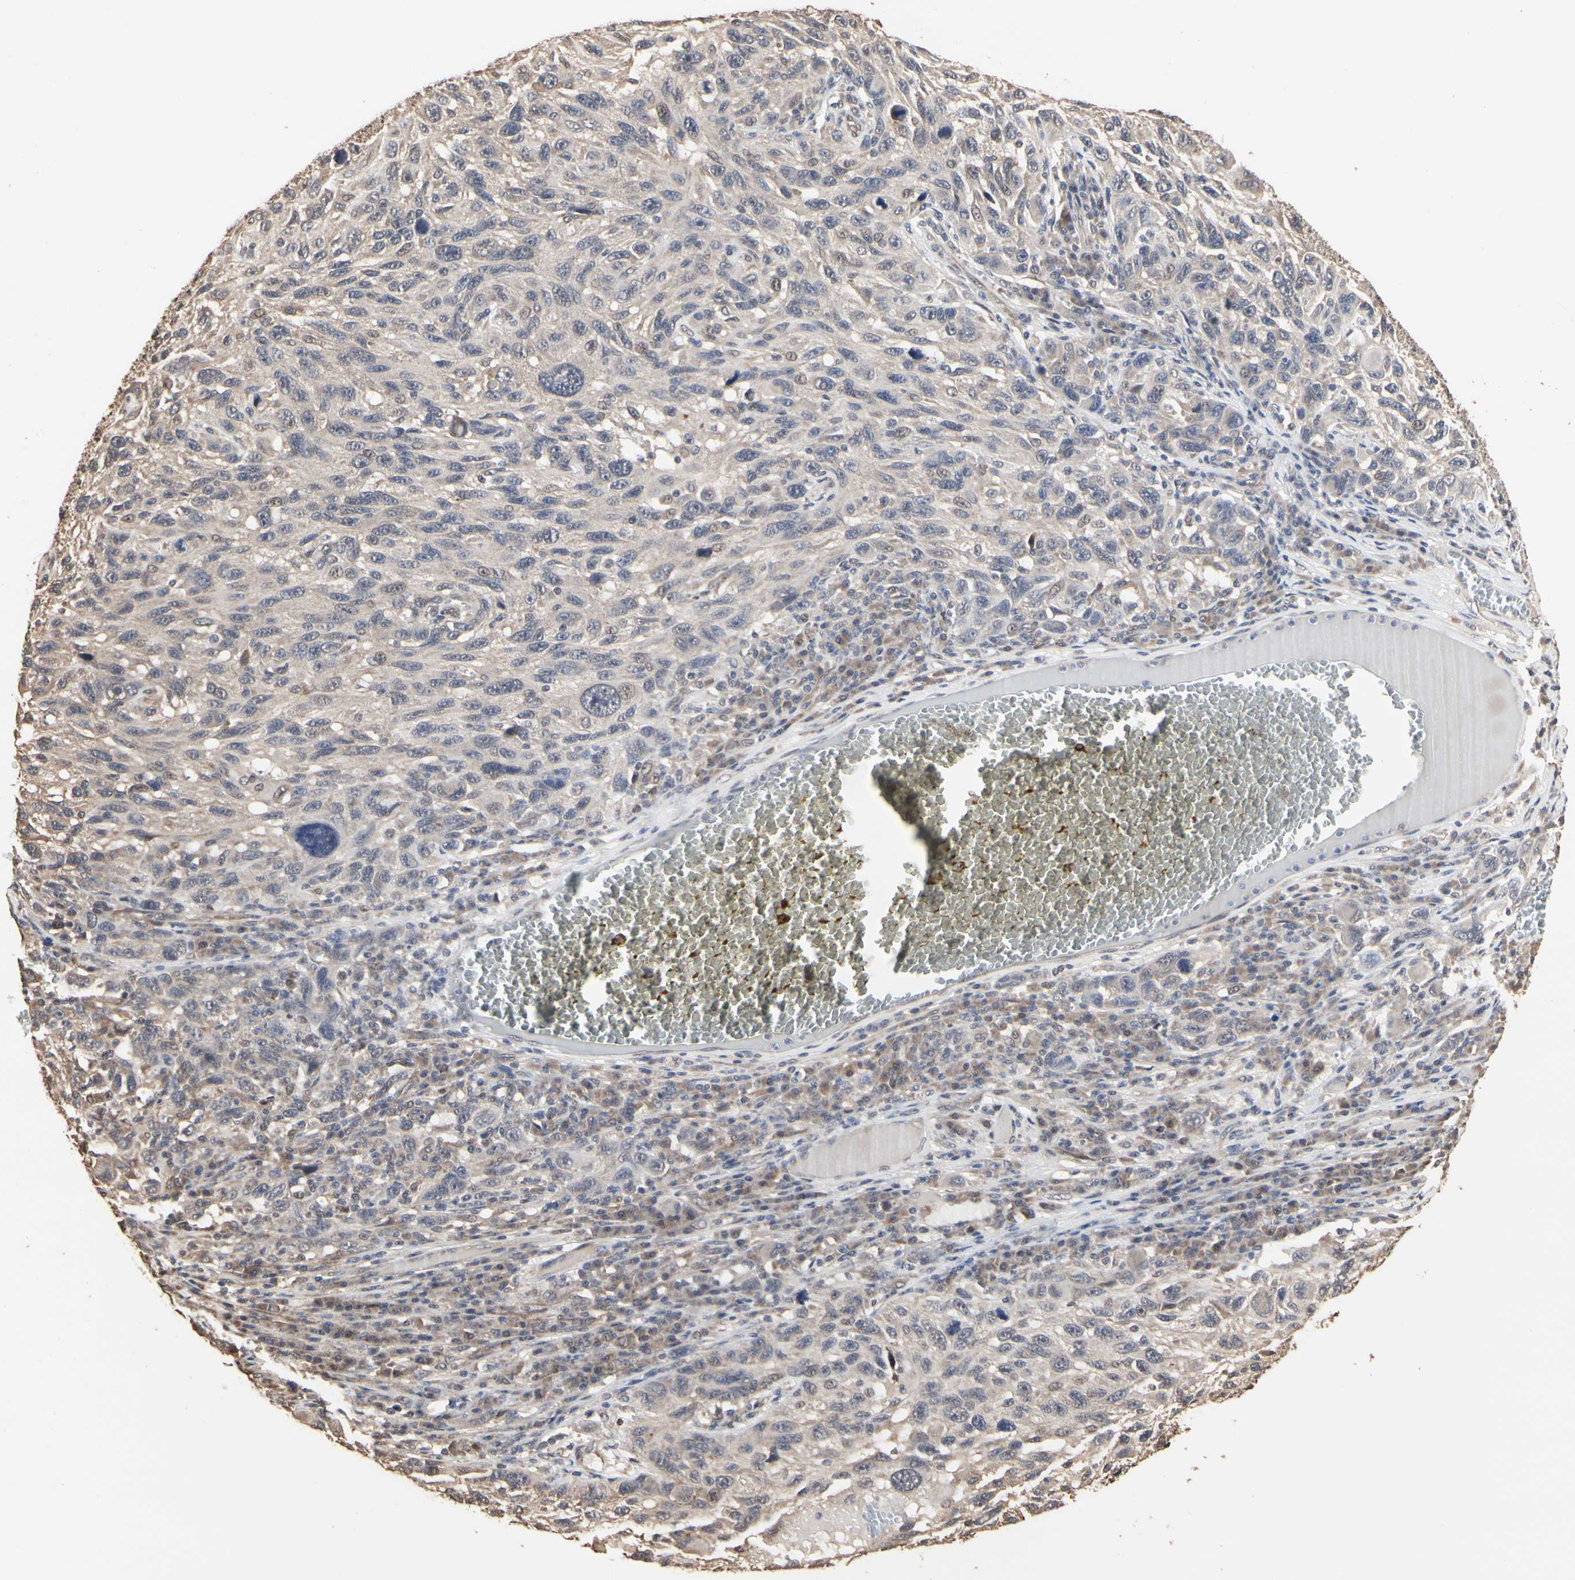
{"staining": {"intensity": "weak", "quantity": "25%-75%", "location": "cytoplasmic/membranous,nuclear"}, "tissue": "melanoma", "cell_type": "Tumor cells", "image_type": "cancer", "snomed": [{"axis": "morphology", "description": "Malignant melanoma, NOS"}, {"axis": "topography", "description": "Skin"}], "caption": "Malignant melanoma stained for a protein (brown) demonstrates weak cytoplasmic/membranous and nuclear positive expression in about 25%-75% of tumor cells.", "gene": "TAOK1", "patient": {"sex": "male", "age": 53}}